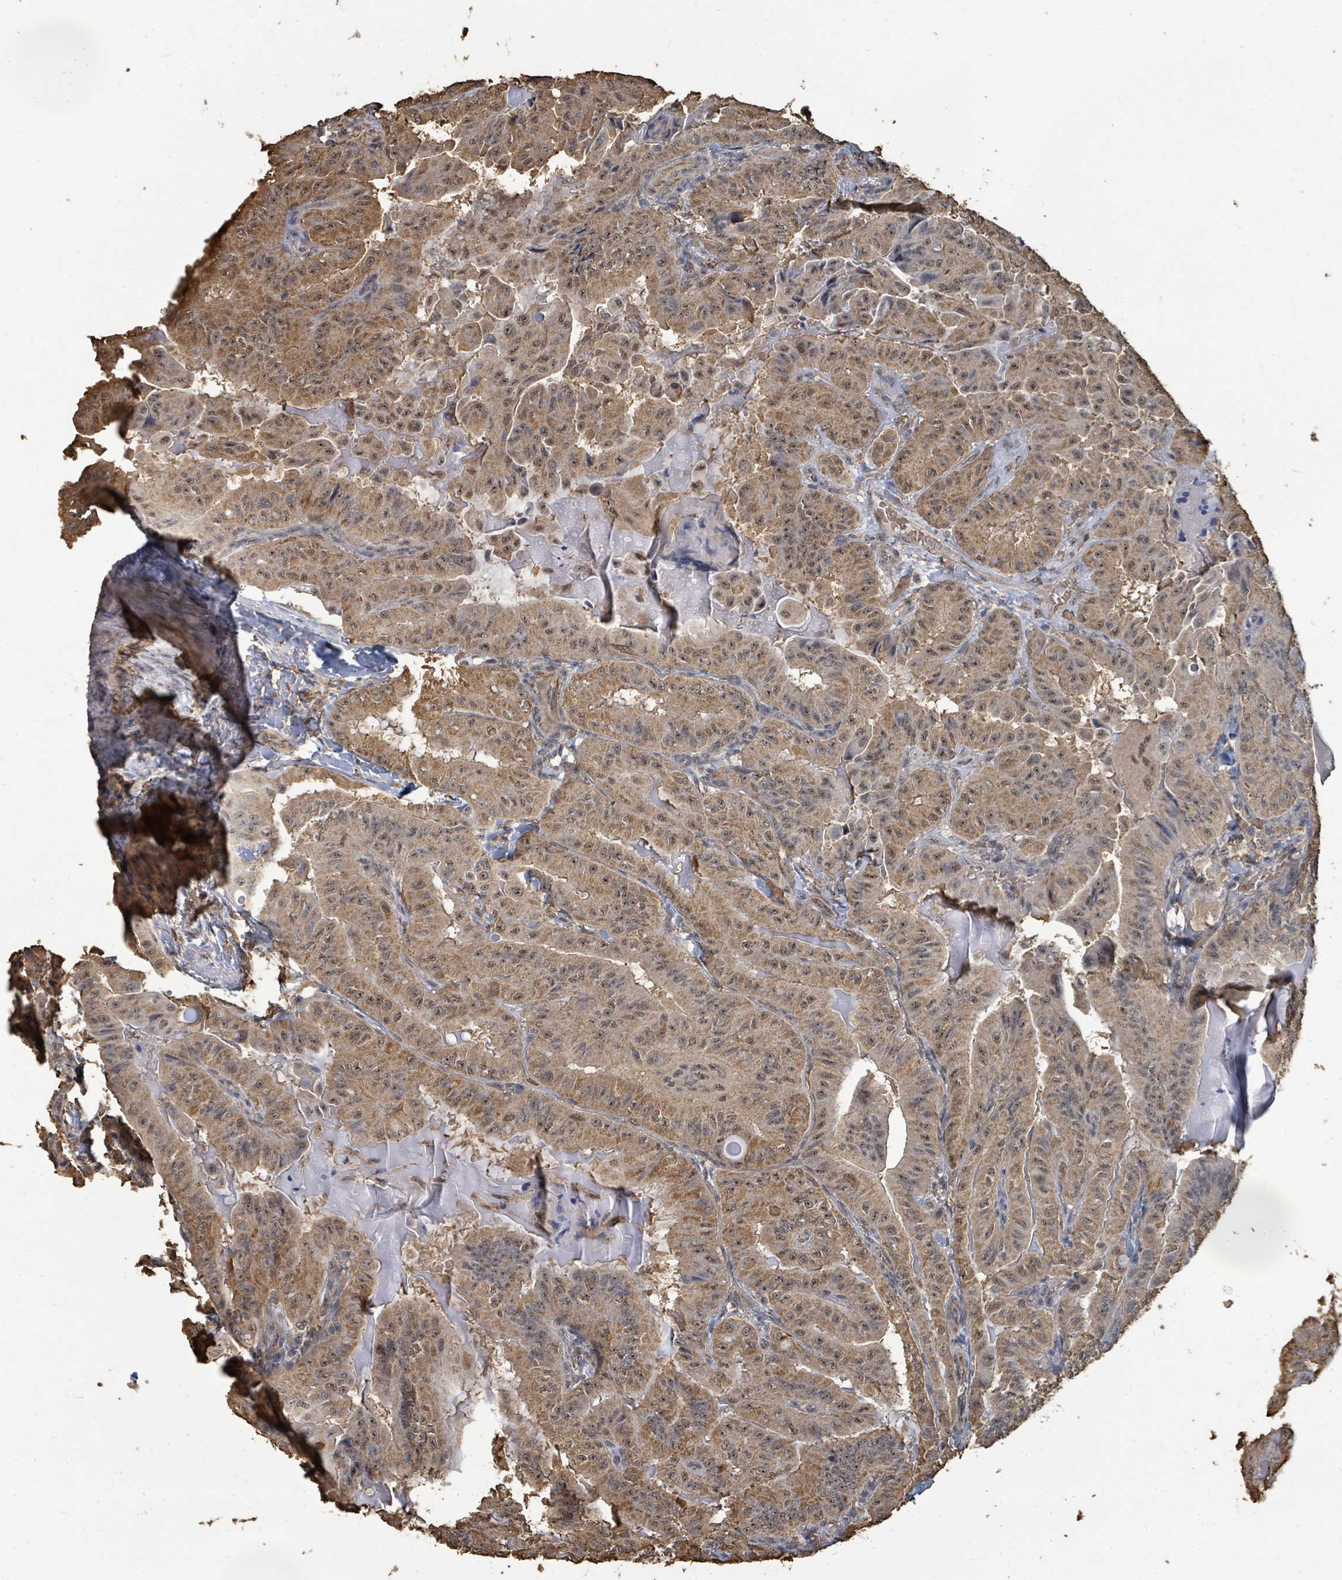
{"staining": {"intensity": "moderate", "quantity": ">75%", "location": "cytoplasmic/membranous,nuclear"}, "tissue": "thyroid cancer", "cell_type": "Tumor cells", "image_type": "cancer", "snomed": [{"axis": "morphology", "description": "Papillary adenocarcinoma, NOS"}, {"axis": "topography", "description": "Thyroid gland"}], "caption": "Thyroid papillary adenocarcinoma tissue shows moderate cytoplasmic/membranous and nuclear expression in approximately >75% of tumor cells The protein is stained brown, and the nuclei are stained in blue (DAB (3,3'-diaminobenzidine) IHC with brightfield microscopy, high magnification).", "gene": "C6orf52", "patient": {"sex": "female", "age": 68}}